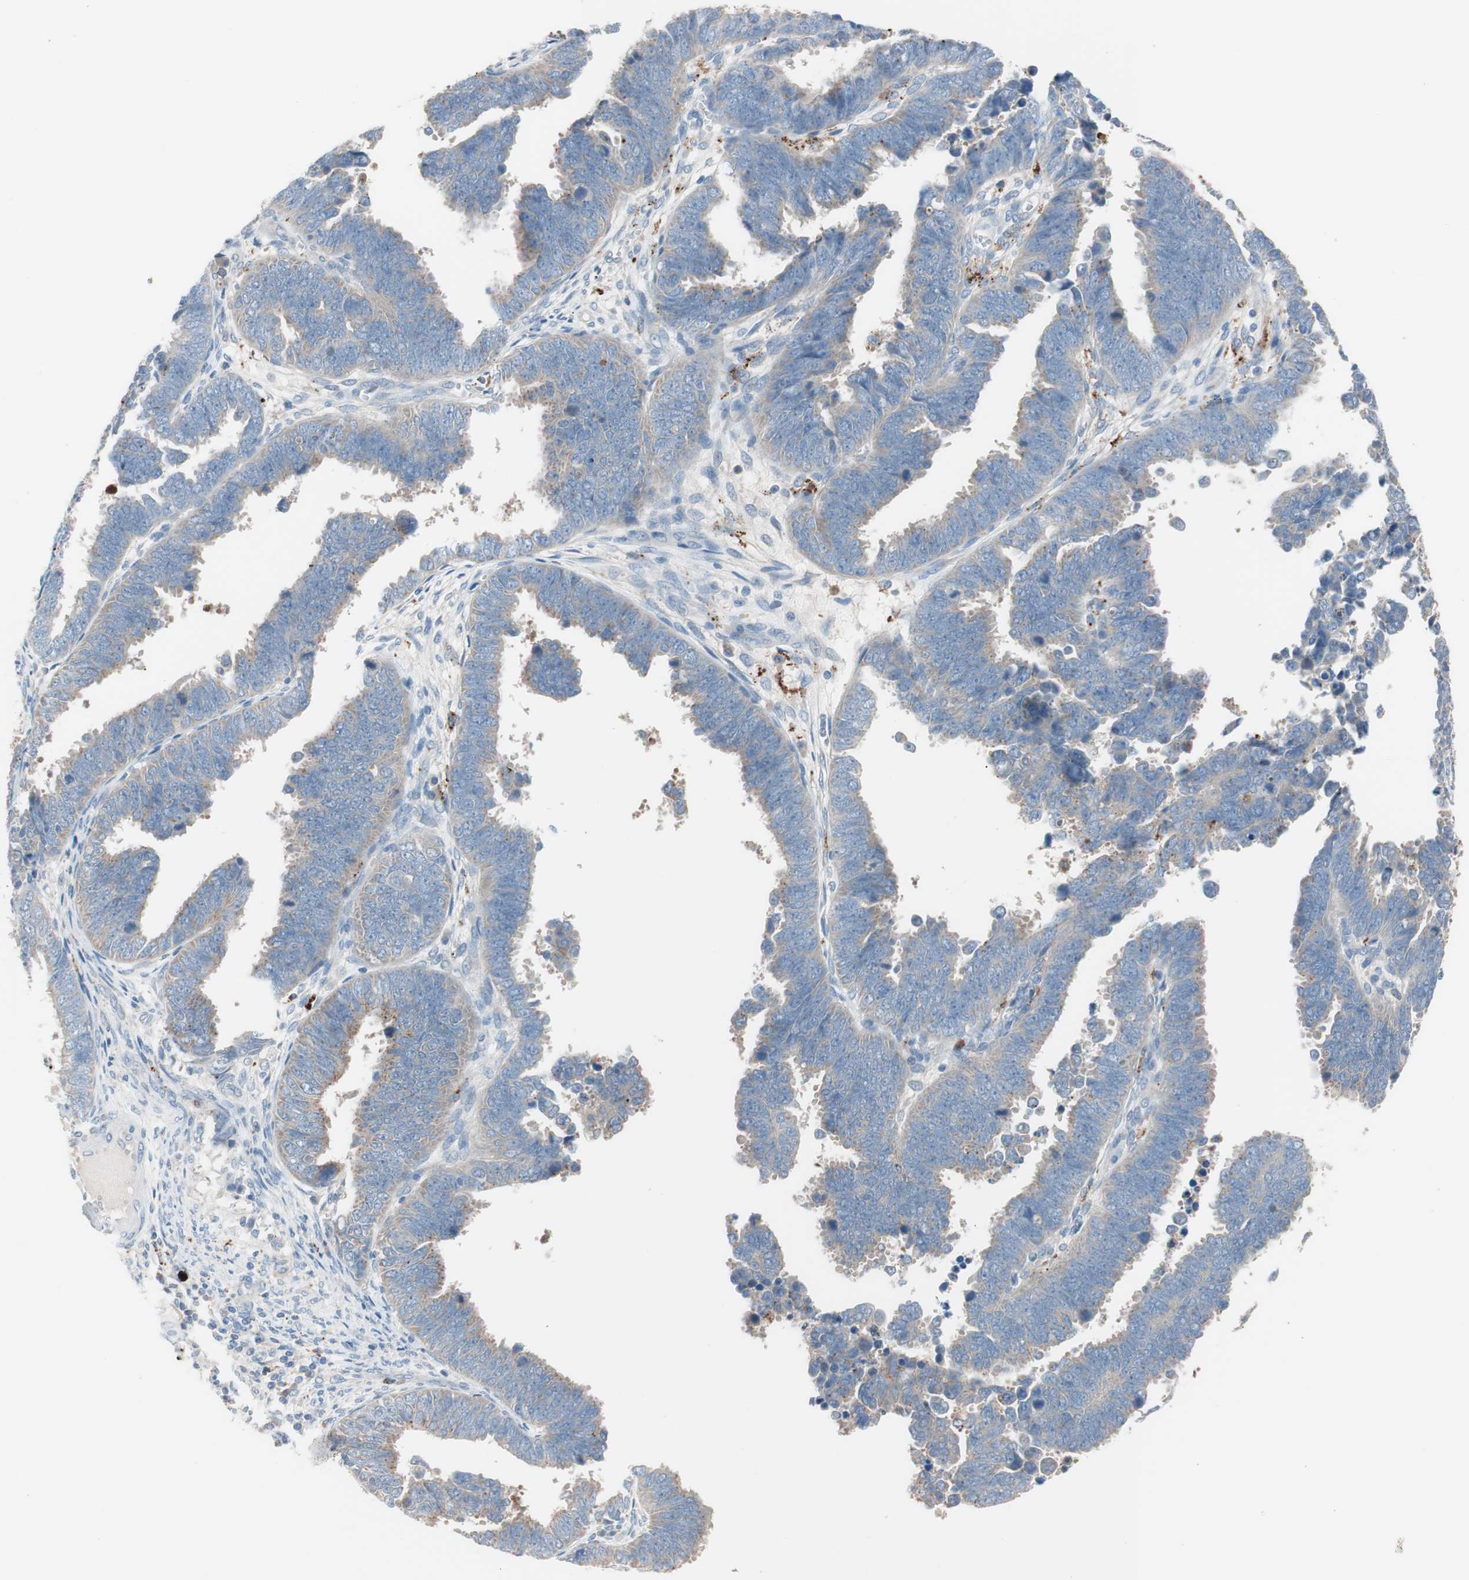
{"staining": {"intensity": "weak", "quantity": "25%-75%", "location": "cytoplasmic/membranous"}, "tissue": "endometrial cancer", "cell_type": "Tumor cells", "image_type": "cancer", "snomed": [{"axis": "morphology", "description": "Adenocarcinoma, NOS"}, {"axis": "topography", "description": "Endometrium"}], "caption": "Tumor cells demonstrate weak cytoplasmic/membranous positivity in approximately 25%-75% of cells in adenocarcinoma (endometrial). Ihc stains the protein of interest in brown and the nuclei are stained blue.", "gene": "CLEC4D", "patient": {"sex": "female", "age": 75}}